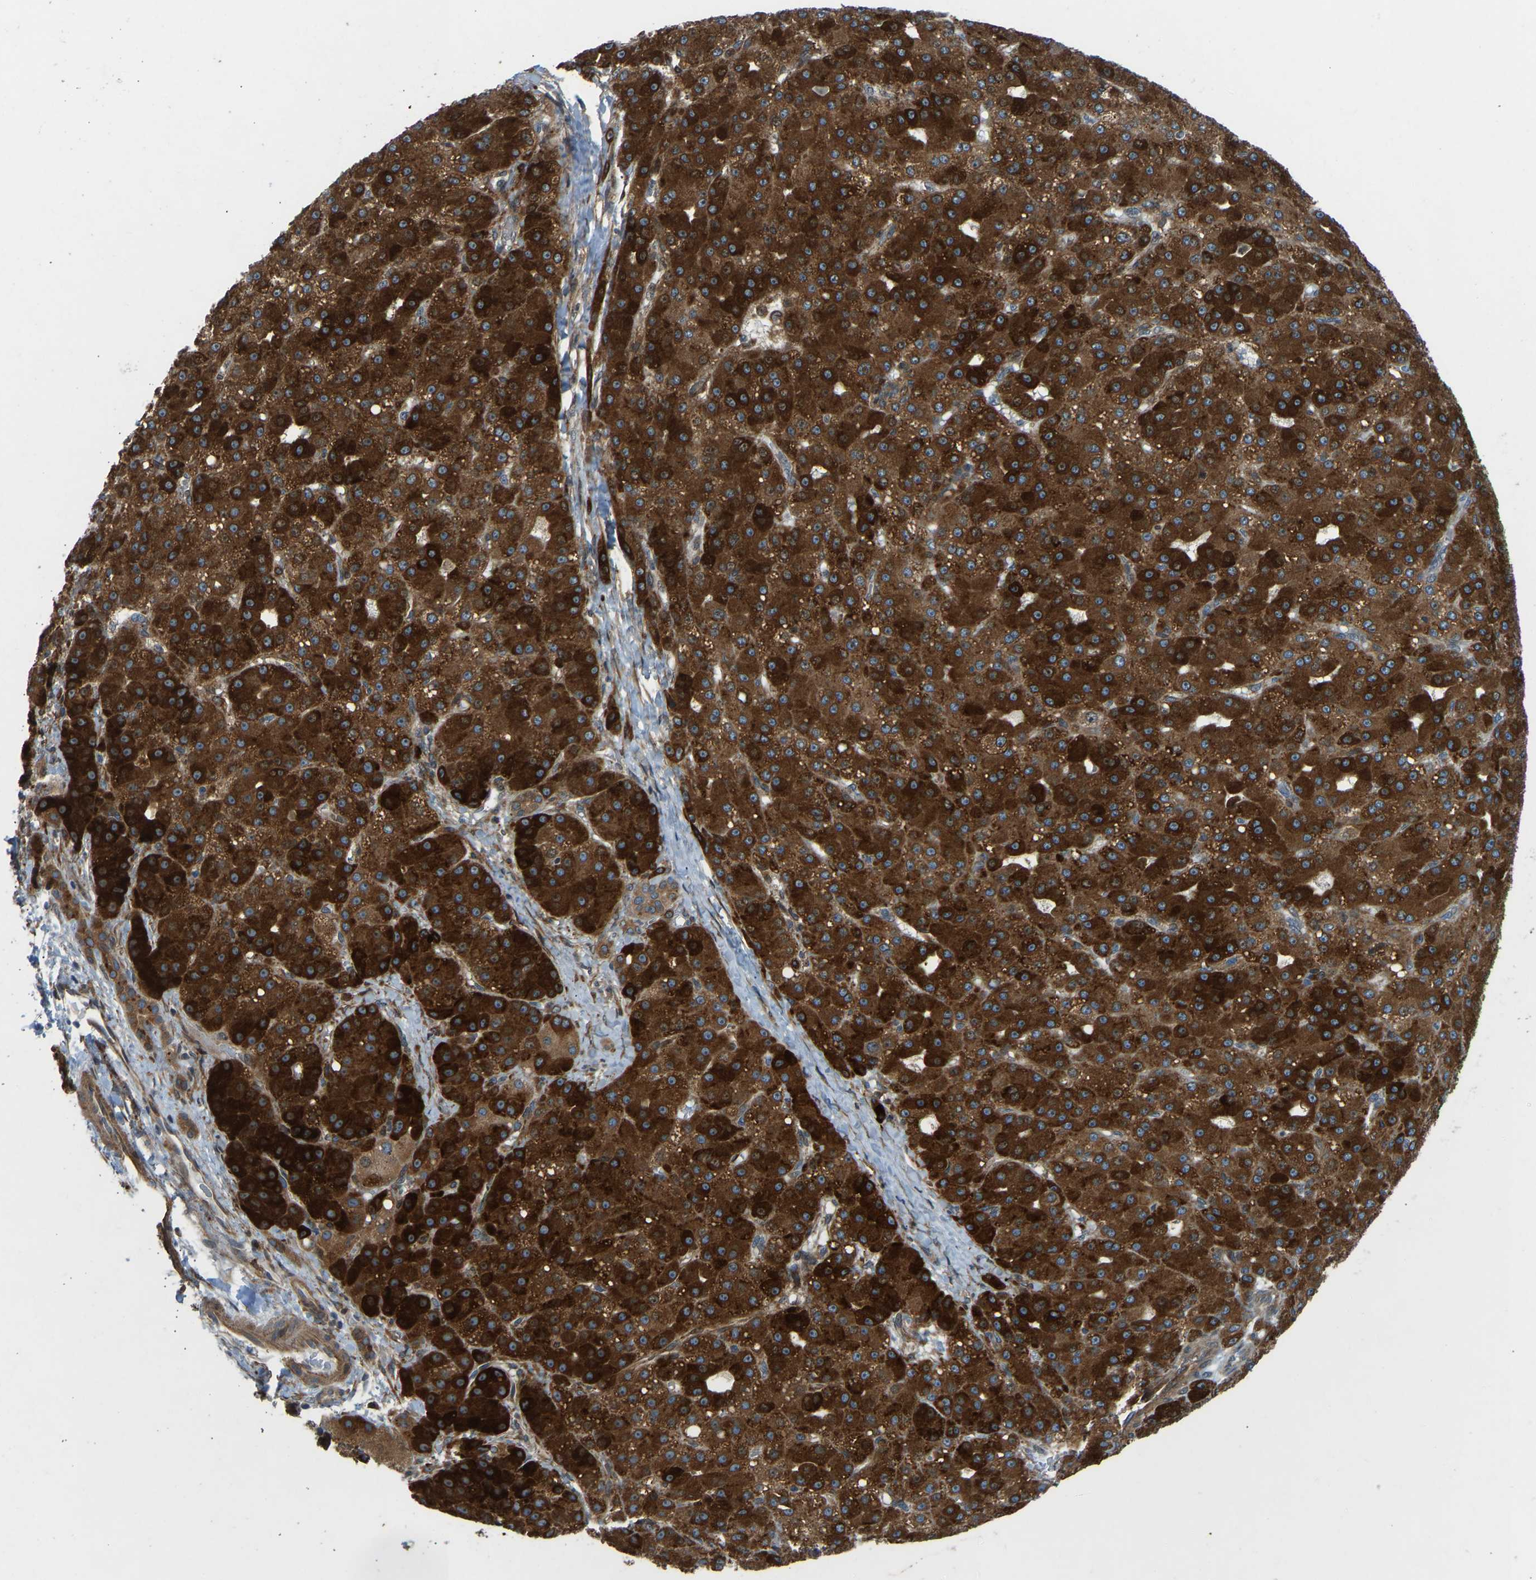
{"staining": {"intensity": "strong", "quantity": ">75%", "location": "cytoplasmic/membranous"}, "tissue": "liver cancer", "cell_type": "Tumor cells", "image_type": "cancer", "snomed": [{"axis": "morphology", "description": "Carcinoma, Hepatocellular, NOS"}, {"axis": "topography", "description": "Liver"}], "caption": "A micrograph of human liver cancer stained for a protein demonstrates strong cytoplasmic/membranous brown staining in tumor cells.", "gene": "OS9", "patient": {"sex": "male", "age": 67}}